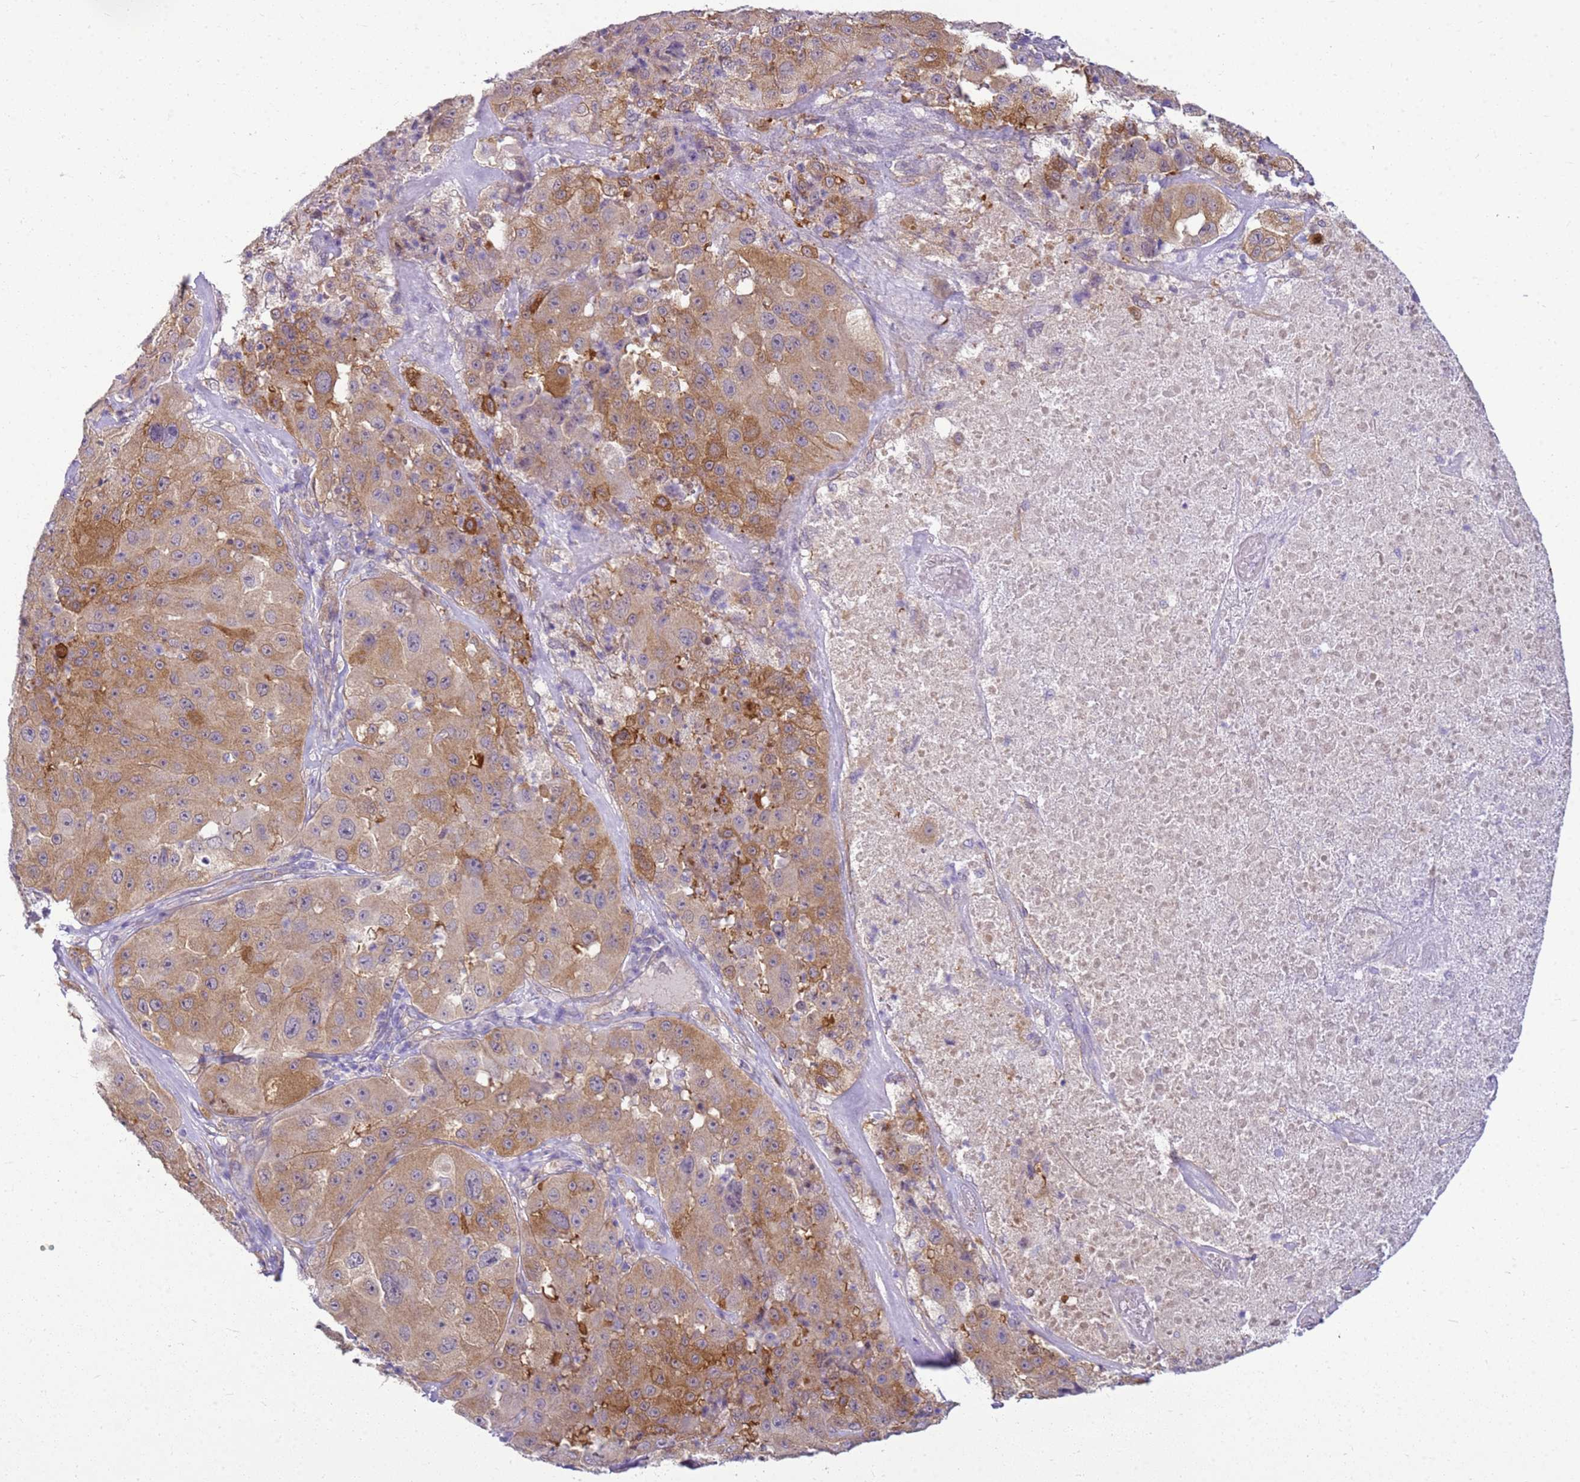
{"staining": {"intensity": "moderate", "quantity": ">75%", "location": "cytoplasmic/membranous"}, "tissue": "melanoma", "cell_type": "Tumor cells", "image_type": "cancer", "snomed": [{"axis": "morphology", "description": "Malignant melanoma, Metastatic site"}, {"axis": "topography", "description": "Lymph node"}], "caption": "A micrograph showing moderate cytoplasmic/membranous staining in approximately >75% of tumor cells in melanoma, as visualized by brown immunohistochemical staining.", "gene": "HSPB1", "patient": {"sex": "male", "age": 62}}